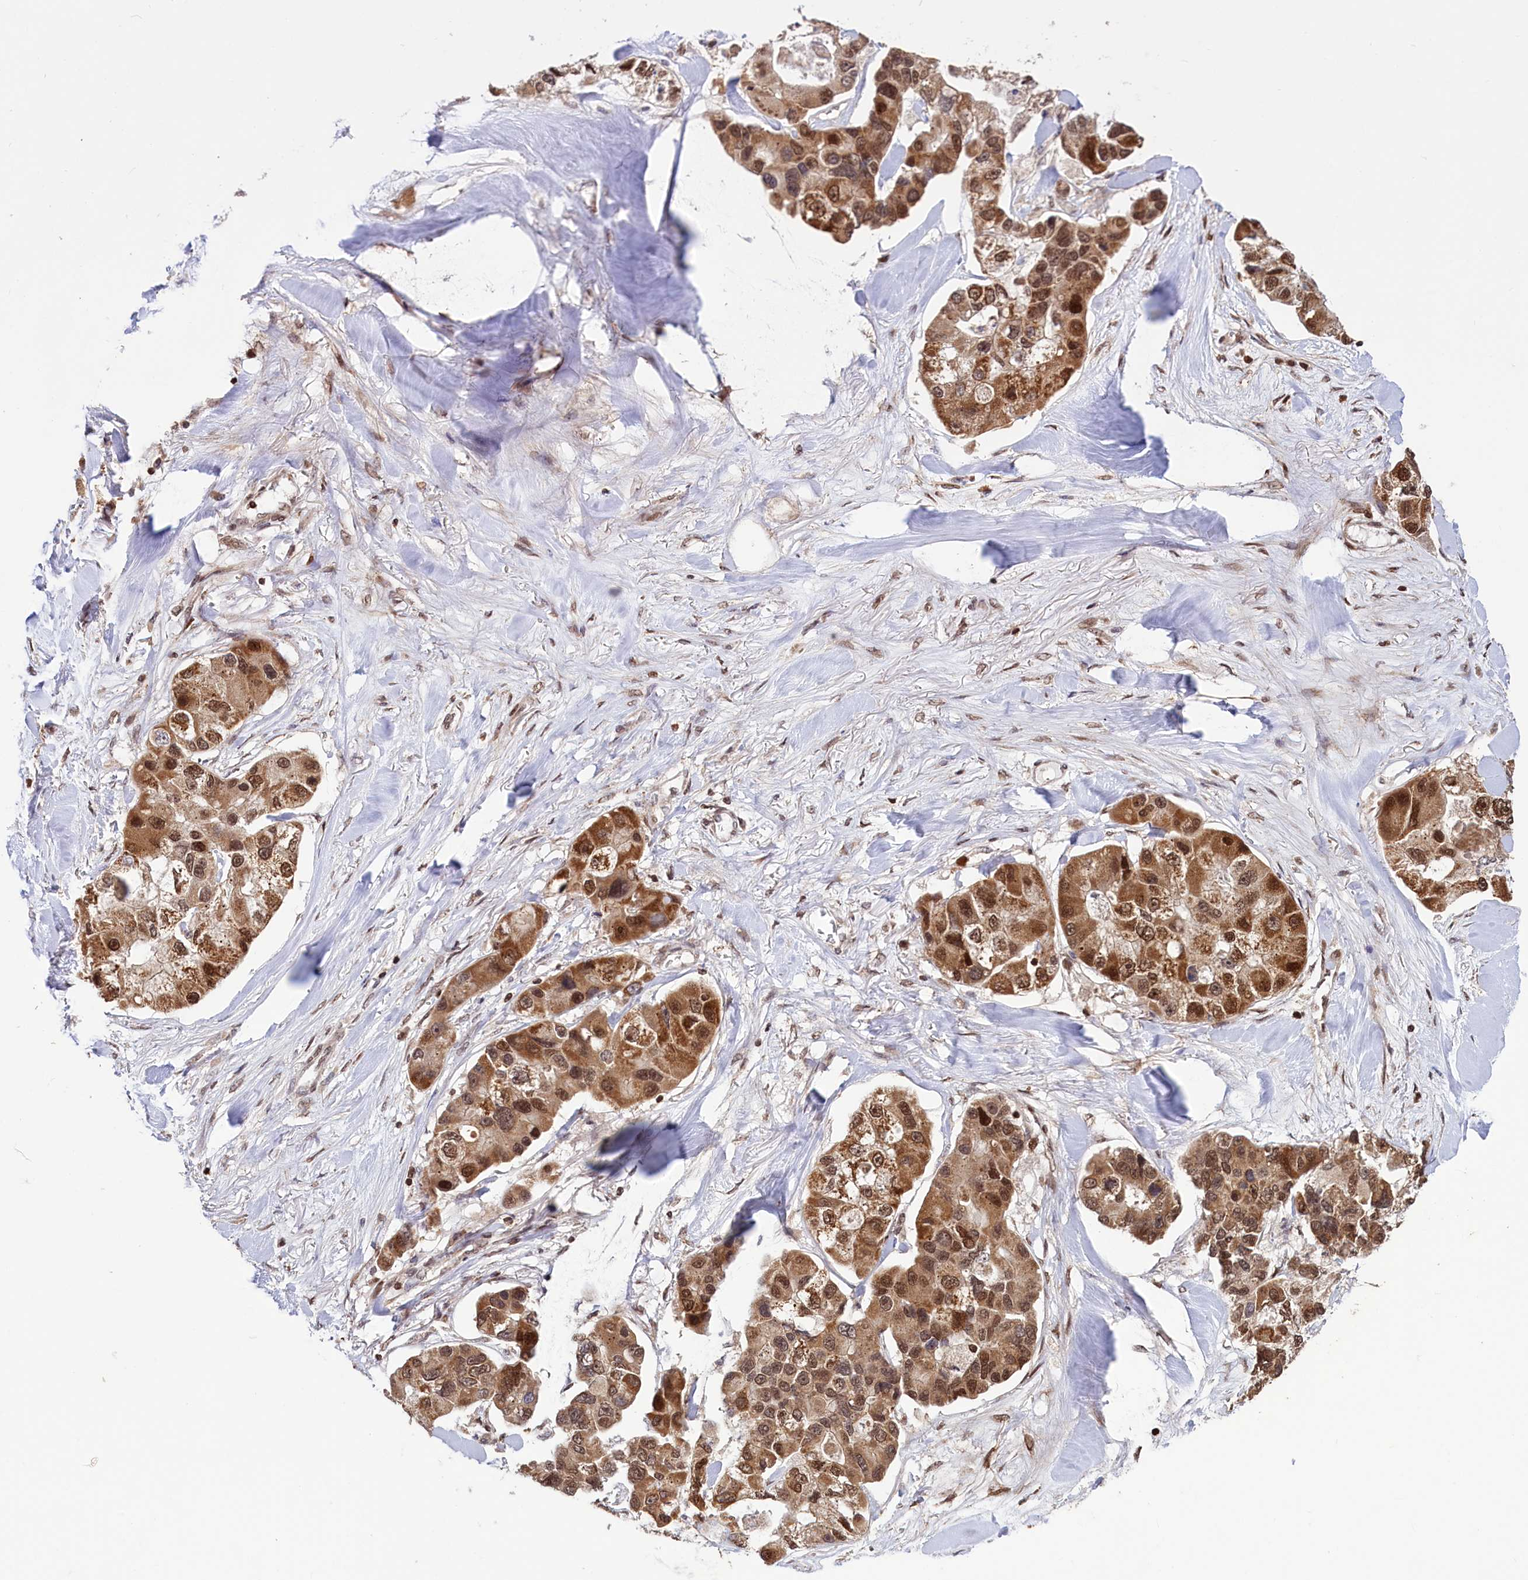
{"staining": {"intensity": "moderate", "quantity": ">75%", "location": "cytoplasmic/membranous,nuclear"}, "tissue": "lung cancer", "cell_type": "Tumor cells", "image_type": "cancer", "snomed": [{"axis": "morphology", "description": "Adenocarcinoma, NOS"}, {"axis": "topography", "description": "Lung"}], "caption": "Immunohistochemical staining of human adenocarcinoma (lung) displays medium levels of moderate cytoplasmic/membranous and nuclear protein expression in about >75% of tumor cells.", "gene": "PHC3", "patient": {"sex": "female", "age": 54}}